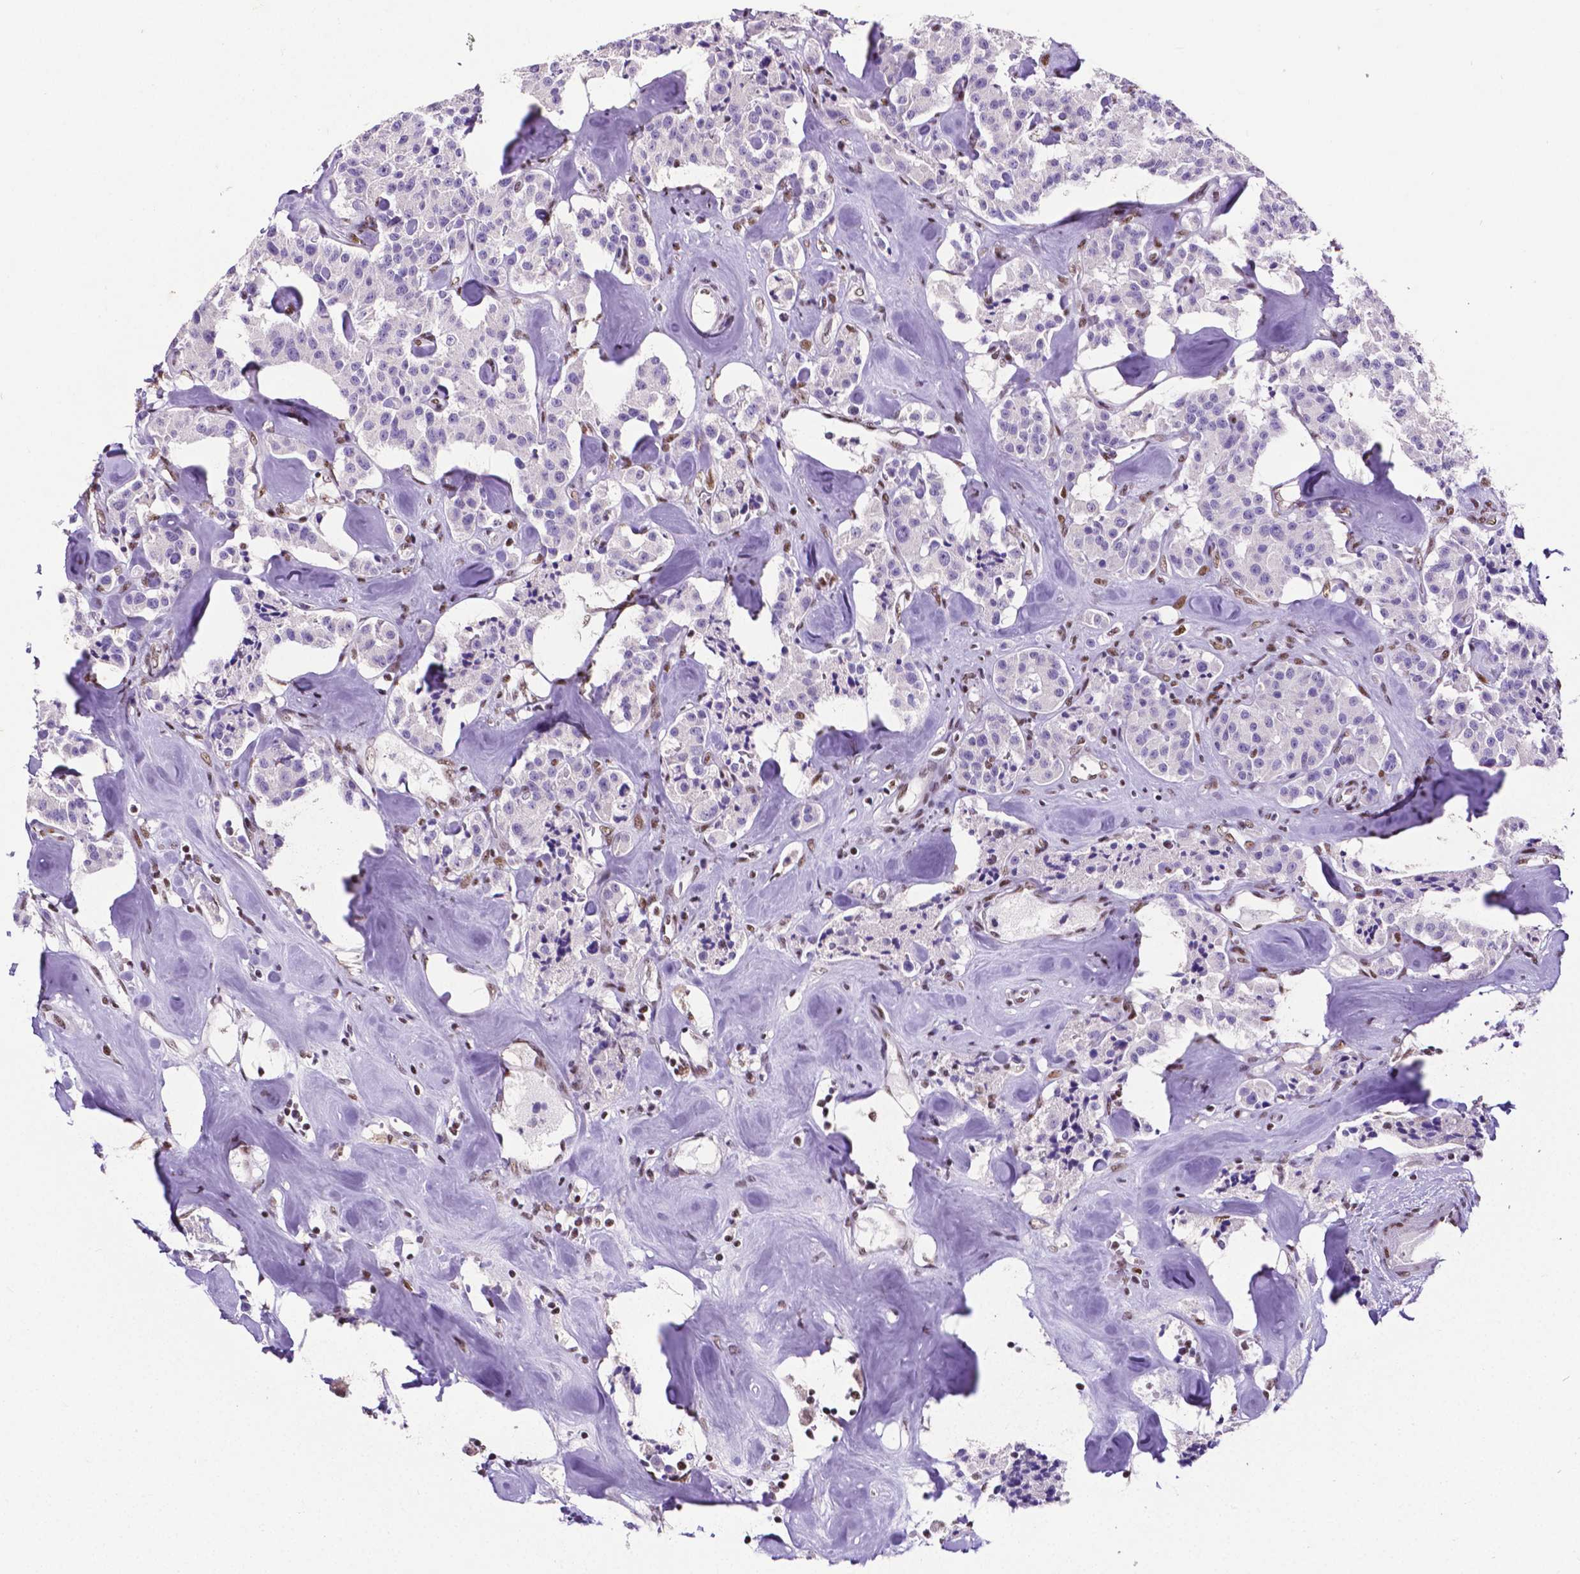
{"staining": {"intensity": "negative", "quantity": "none", "location": "none"}, "tissue": "carcinoid", "cell_type": "Tumor cells", "image_type": "cancer", "snomed": [{"axis": "morphology", "description": "Carcinoid, malignant, NOS"}, {"axis": "topography", "description": "Pancreas"}], "caption": "DAB immunohistochemical staining of malignant carcinoid demonstrates no significant staining in tumor cells.", "gene": "REST", "patient": {"sex": "male", "age": 41}}